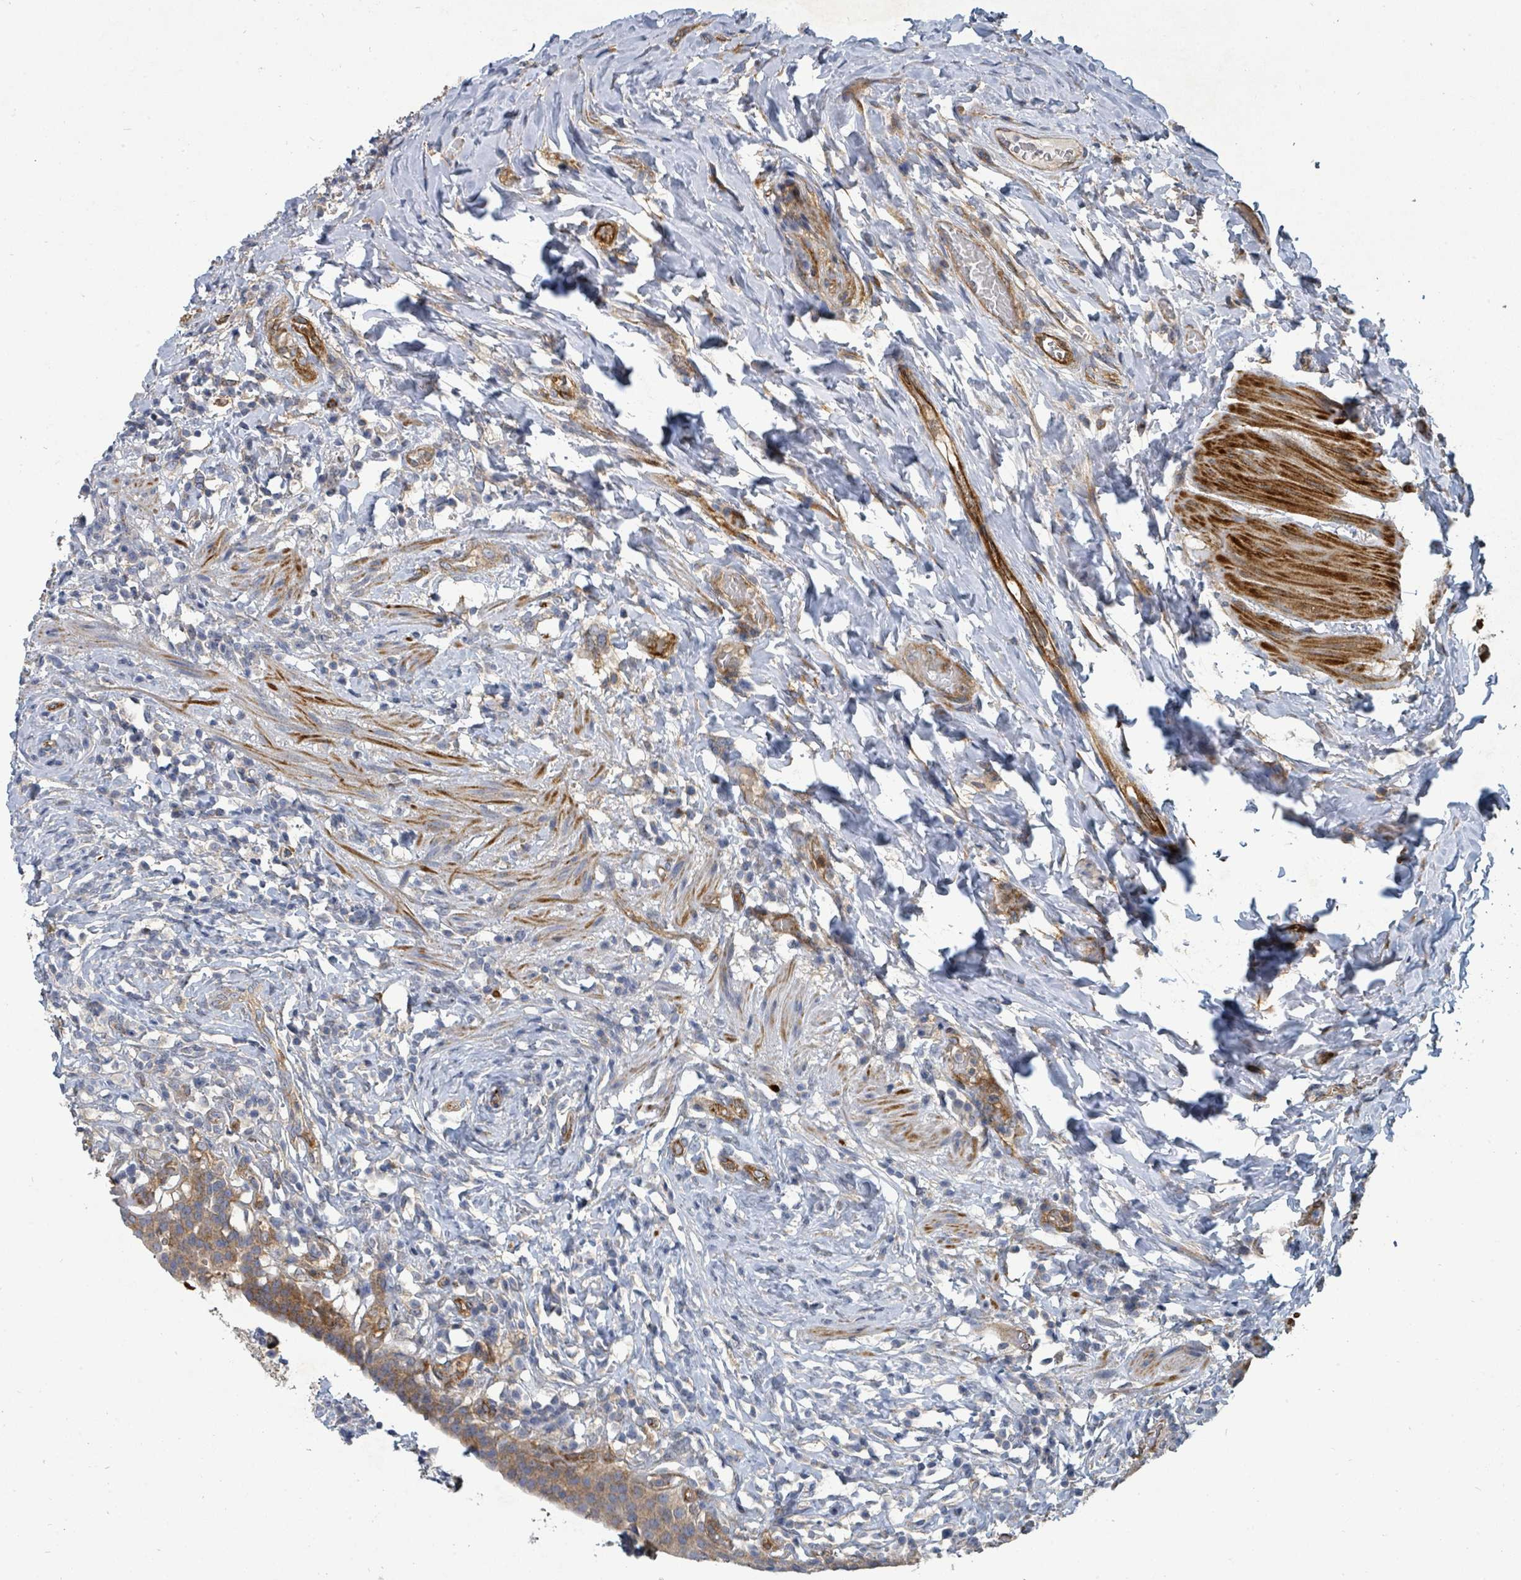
{"staining": {"intensity": "moderate", "quantity": "<25%", "location": "cytoplasmic/membranous"}, "tissue": "urinary bladder", "cell_type": "Urothelial cells", "image_type": "normal", "snomed": [{"axis": "morphology", "description": "Normal tissue, NOS"}, {"axis": "morphology", "description": "Inflammation, NOS"}, {"axis": "topography", "description": "Urinary bladder"}], "caption": "A high-resolution histopathology image shows immunohistochemistry staining of benign urinary bladder, which shows moderate cytoplasmic/membranous expression in about <25% of urothelial cells.", "gene": "IFIT1", "patient": {"sex": "male", "age": 64}}